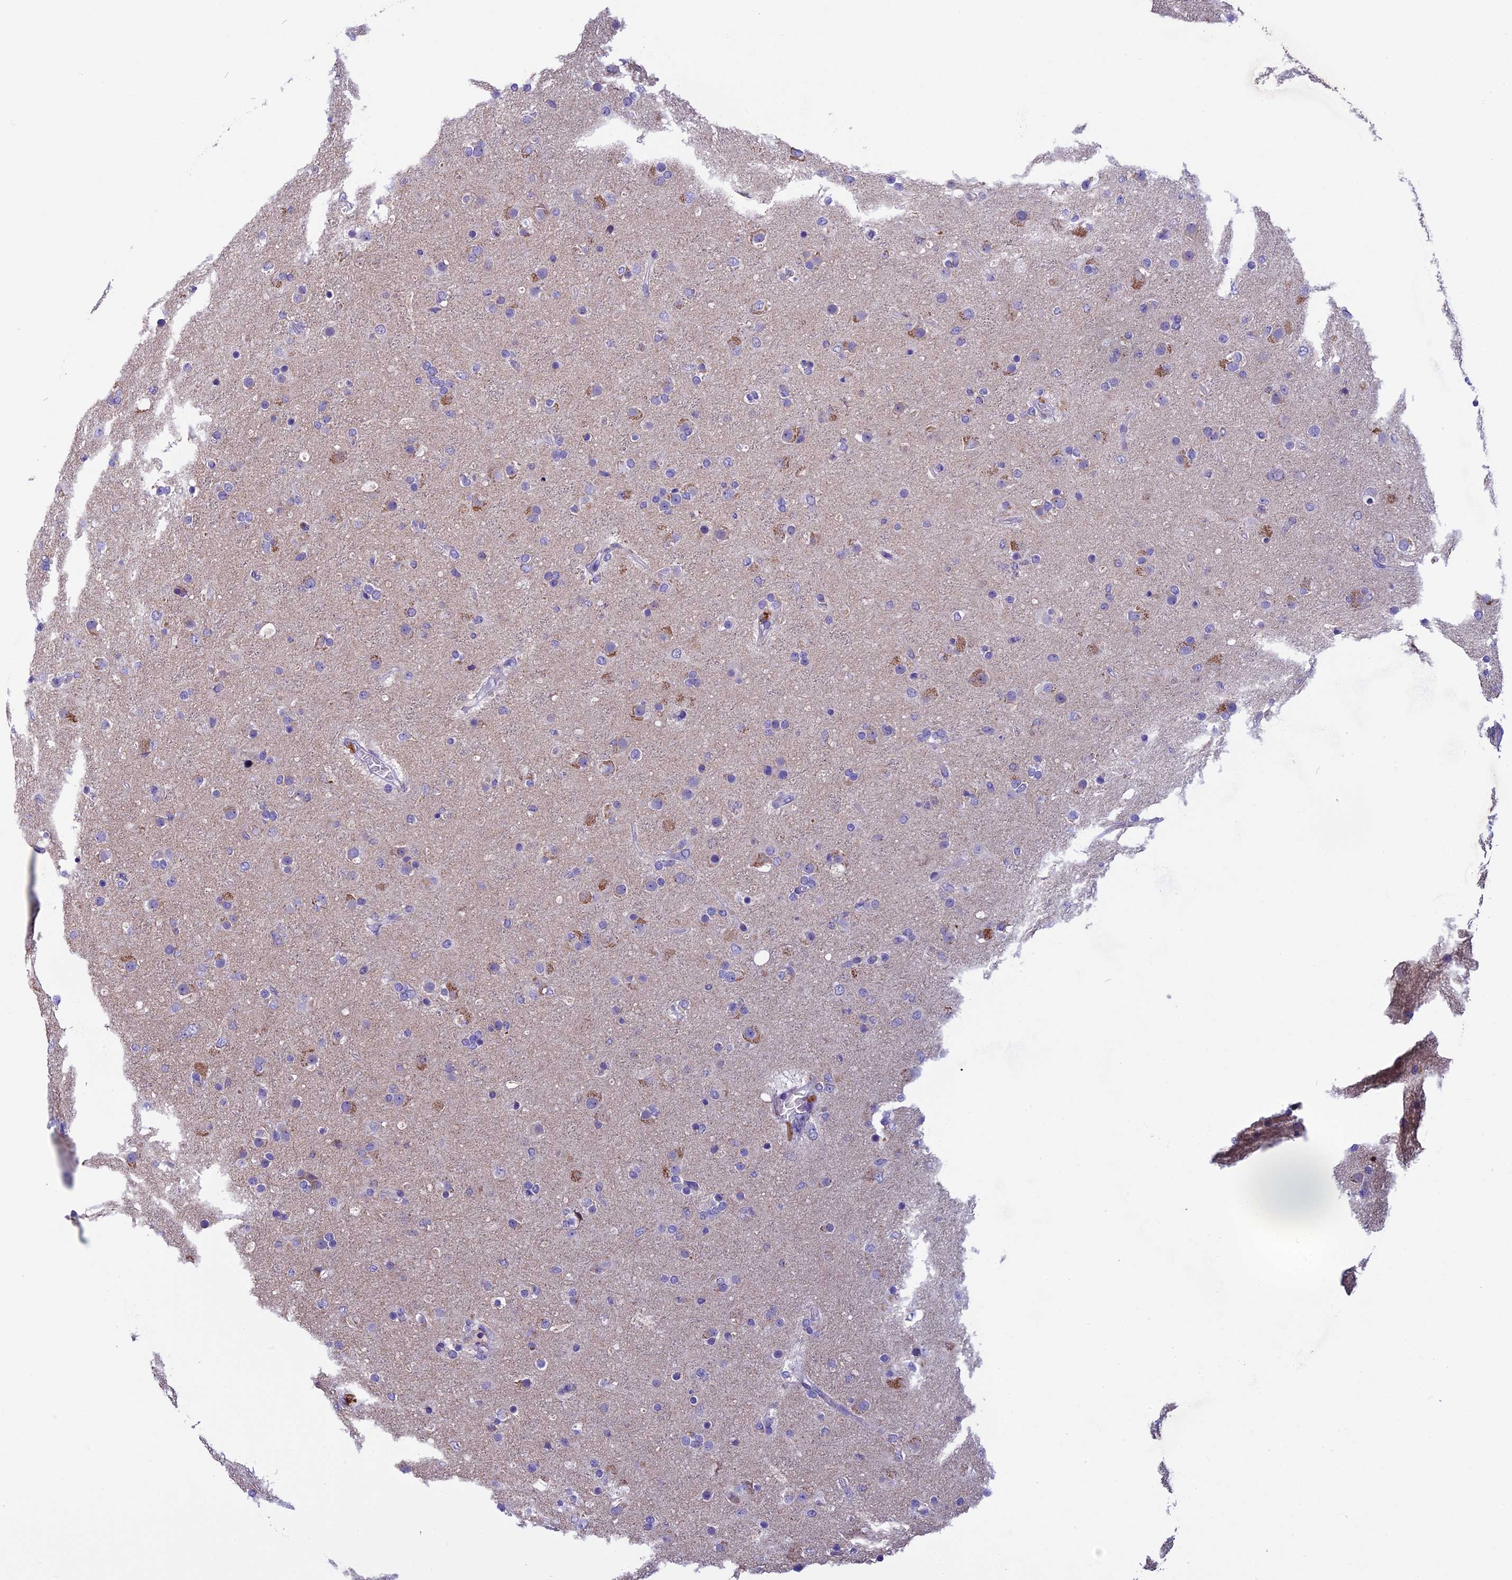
{"staining": {"intensity": "negative", "quantity": "none", "location": "none"}, "tissue": "glioma", "cell_type": "Tumor cells", "image_type": "cancer", "snomed": [{"axis": "morphology", "description": "Glioma, malignant, Low grade"}, {"axis": "topography", "description": "Brain"}], "caption": "Immunohistochemistry of malignant glioma (low-grade) demonstrates no expression in tumor cells. (DAB immunohistochemistry (IHC) visualized using brightfield microscopy, high magnification).", "gene": "ZNF317", "patient": {"sex": "male", "age": 65}}